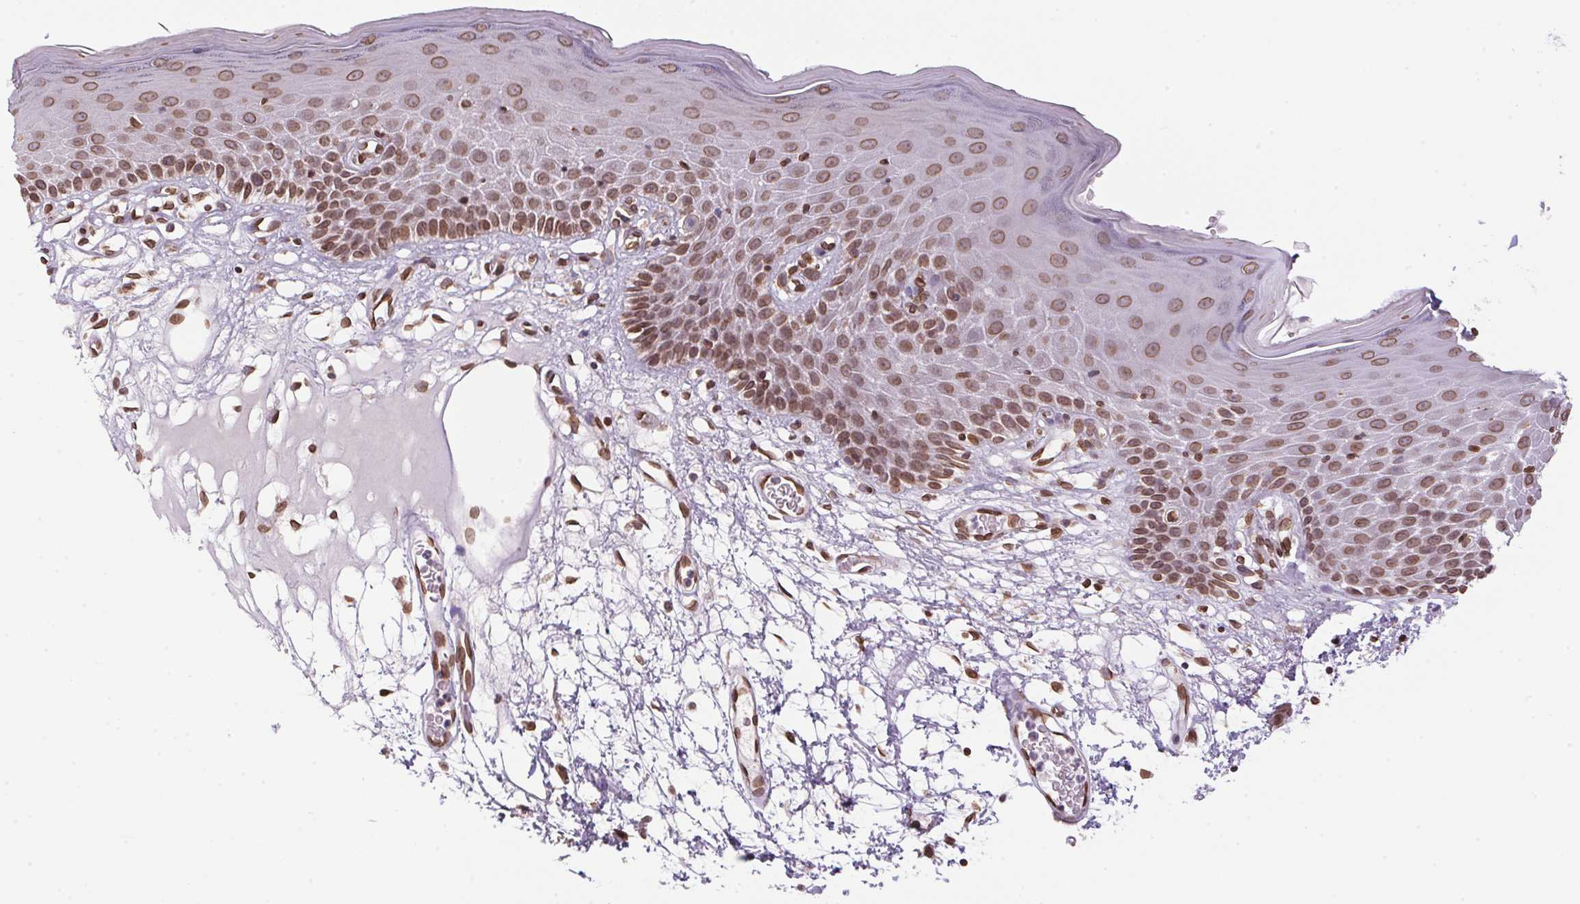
{"staining": {"intensity": "moderate", "quantity": ">75%", "location": "cytoplasmic/membranous,nuclear"}, "tissue": "skin", "cell_type": "Epidermal cells", "image_type": "normal", "snomed": [{"axis": "morphology", "description": "Normal tissue, NOS"}, {"axis": "topography", "description": "Vulva"}], "caption": "Immunohistochemical staining of benign skin exhibits moderate cytoplasmic/membranous,nuclear protein expression in approximately >75% of epidermal cells.", "gene": "TMEM175", "patient": {"sex": "female", "age": 68}}